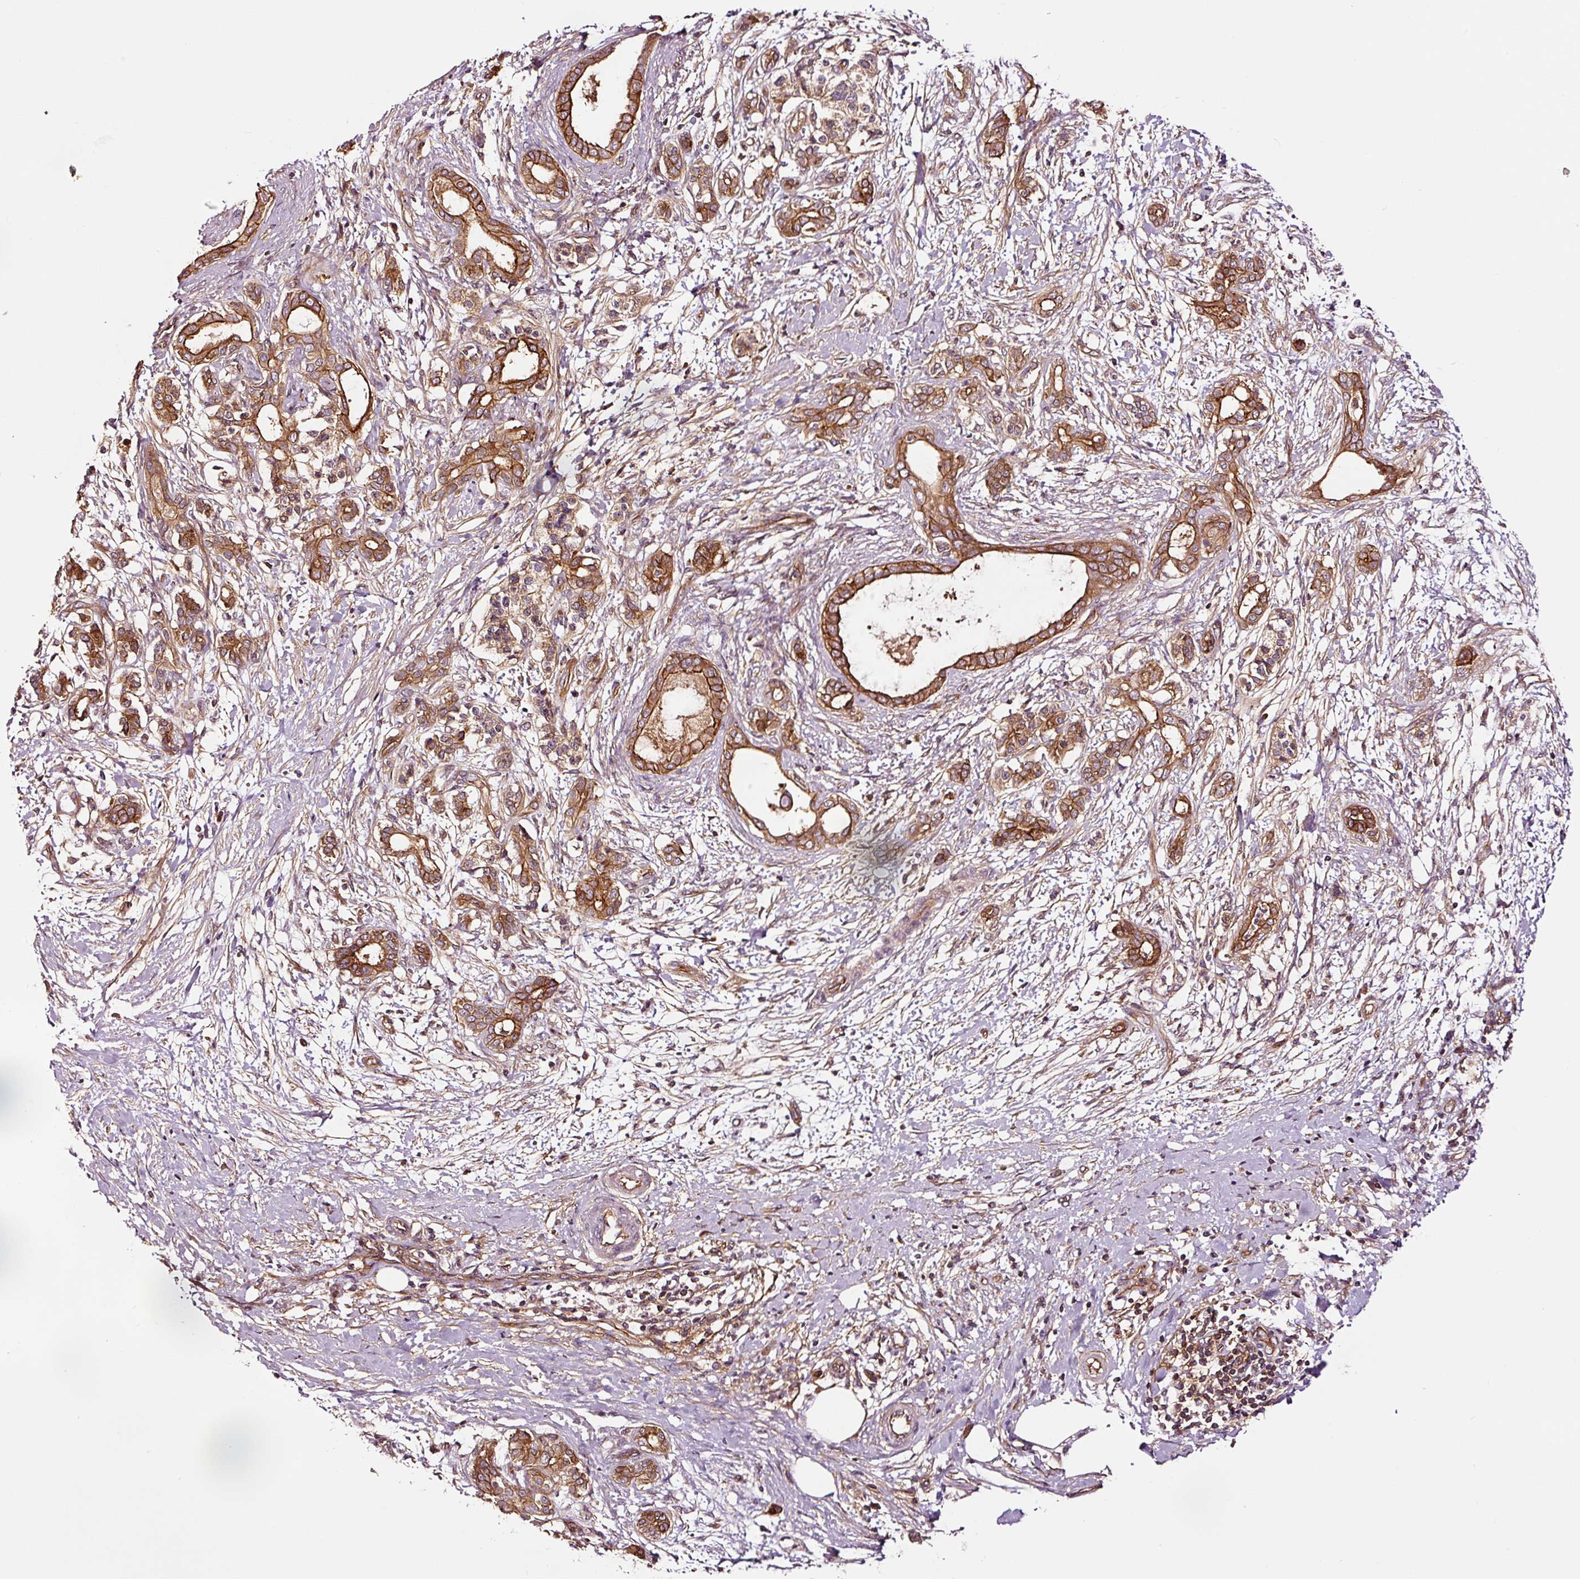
{"staining": {"intensity": "strong", "quantity": ">75%", "location": "cytoplasmic/membranous"}, "tissue": "pancreatic cancer", "cell_type": "Tumor cells", "image_type": "cancer", "snomed": [{"axis": "morphology", "description": "Adenocarcinoma, NOS"}, {"axis": "topography", "description": "Pancreas"}], "caption": "Immunohistochemistry (IHC) image of neoplastic tissue: human adenocarcinoma (pancreatic) stained using immunohistochemistry (IHC) reveals high levels of strong protein expression localized specifically in the cytoplasmic/membranous of tumor cells, appearing as a cytoplasmic/membranous brown color.", "gene": "METAP1", "patient": {"sex": "female", "age": 55}}